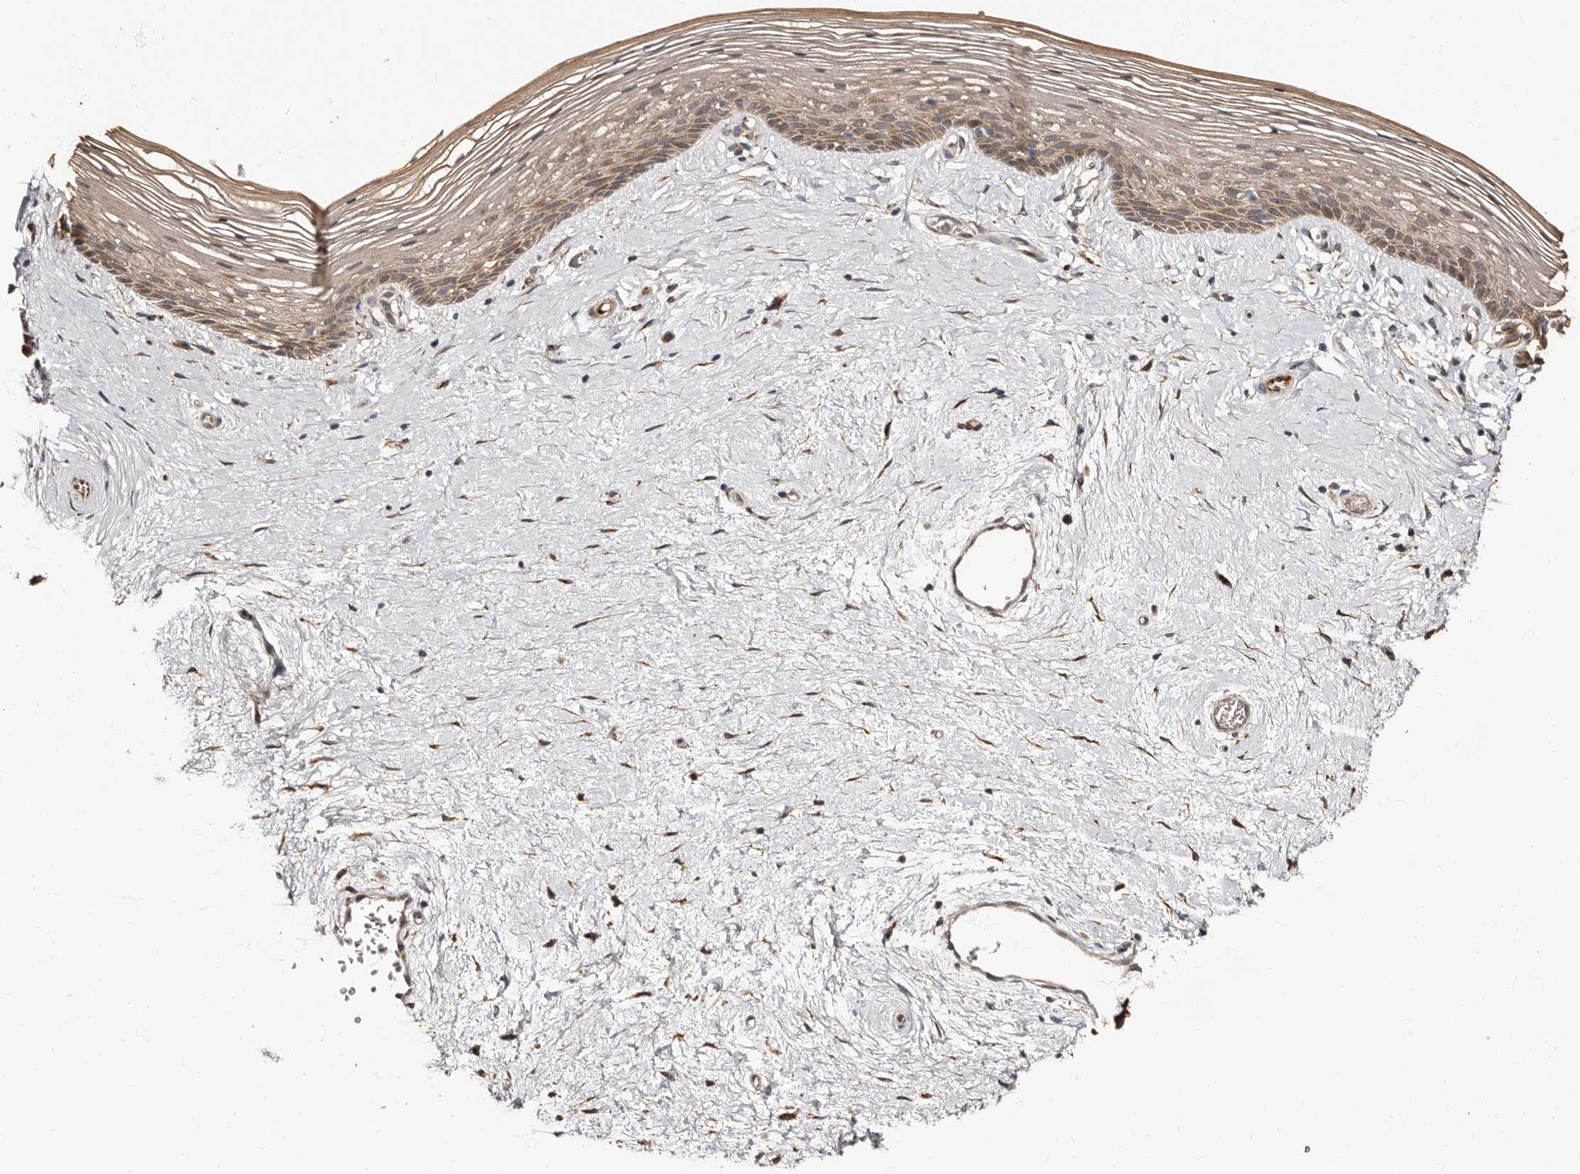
{"staining": {"intensity": "moderate", "quantity": "25%-75%", "location": "cytoplasmic/membranous"}, "tissue": "vagina", "cell_type": "Squamous epithelial cells", "image_type": "normal", "snomed": [{"axis": "morphology", "description": "Normal tissue, NOS"}, {"axis": "topography", "description": "Vagina"}], "caption": "IHC (DAB) staining of normal human vagina demonstrates moderate cytoplasmic/membranous protein expression in approximately 25%-75% of squamous epithelial cells. (IHC, brightfield microscopy, high magnification).", "gene": "TBC1D22B", "patient": {"sex": "female", "age": 46}}